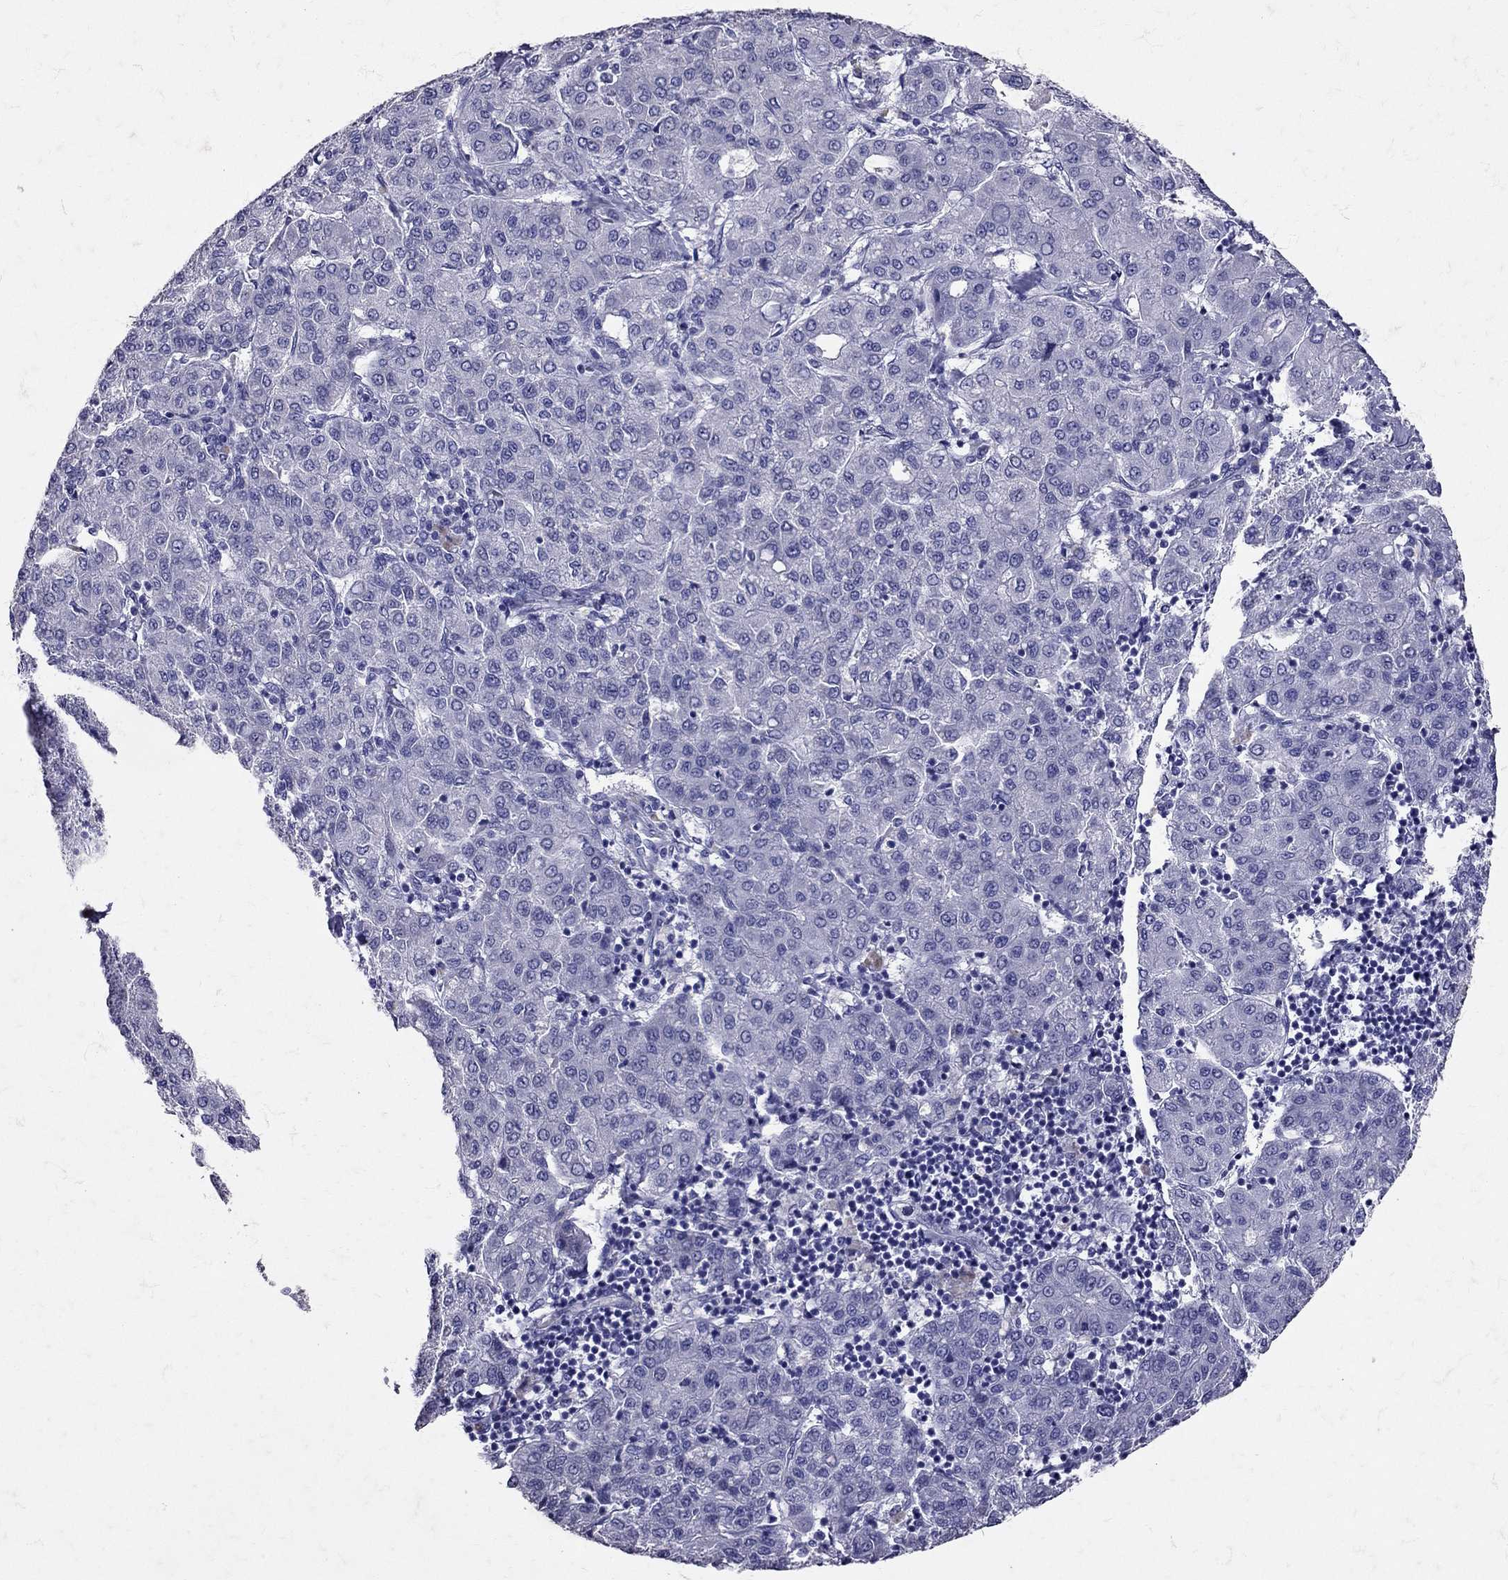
{"staining": {"intensity": "negative", "quantity": "none", "location": "none"}, "tissue": "liver cancer", "cell_type": "Tumor cells", "image_type": "cancer", "snomed": [{"axis": "morphology", "description": "Carcinoma, Hepatocellular, NOS"}, {"axis": "topography", "description": "Liver"}], "caption": "Liver cancer (hepatocellular carcinoma) stained for a protein using immunohistochemistry reveals no staining tumor cells.", "gene": "SST", "patient": {"sex": "male", "age": 65}}